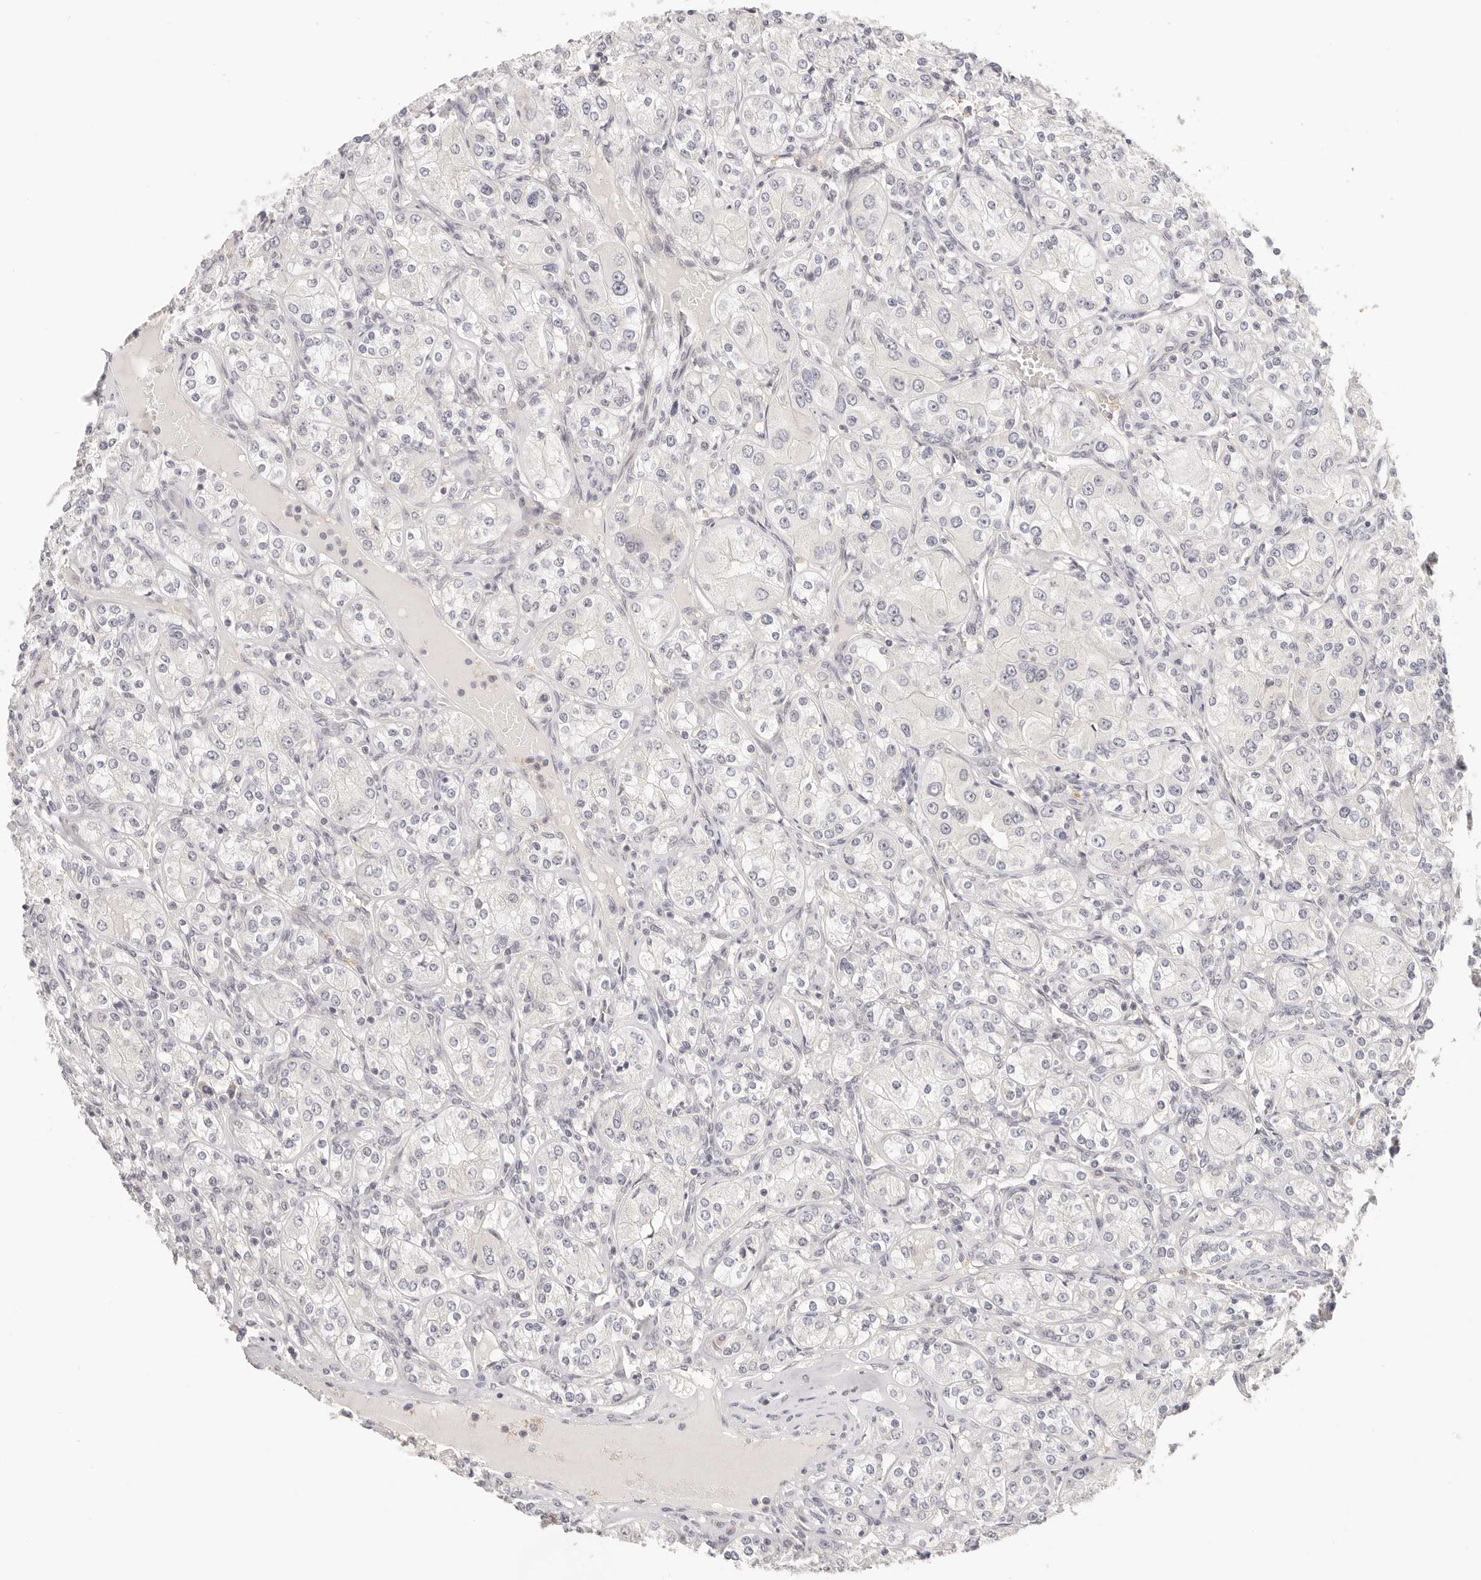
{"staining": {"intensity": "weak", "quantity": "25%-75%", "location": "nuclear"}, "tissue": "renal cancer", "cell_type": "Tumor cells", "image_type": "cancer", "snomed": [{"axis": "morphology", "description": "Adenocarcinoma, NOS"}, {"axis": "topography", "description": "Kidney"}], "caption": "Immunohistochemistry (IHC) (DAB (3,3'-diaminobenzidine)) staining of human renal cancer demonstrates weak nuclear protein expression in approximately 25%-75% of tumor cells. Using DAB (3,3'-diaminobenzidine) (brown) and hematoxylin (blue) stains, captured at high magnification using brightfield microscopy.", "gene": "RFC3", "patient": {"sex": "male", "age": 77}}